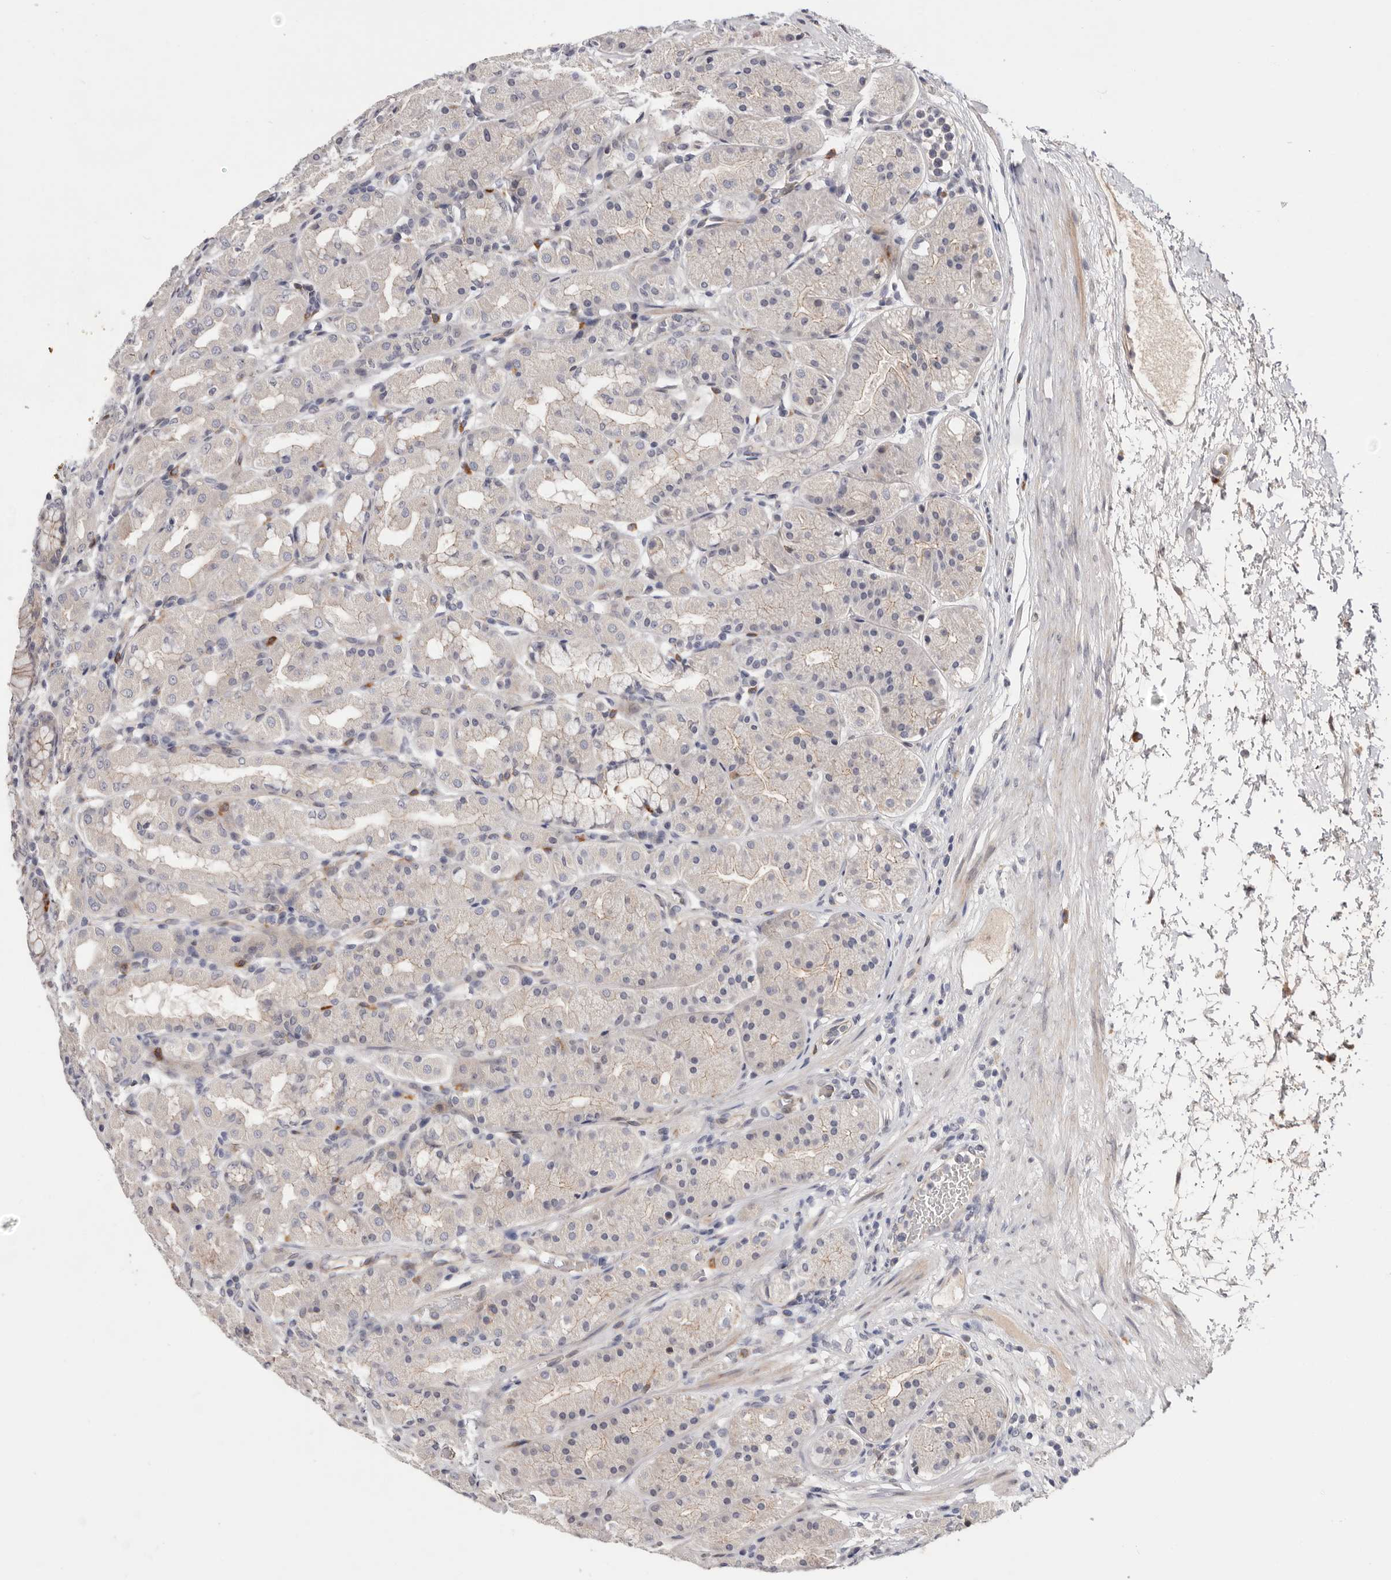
{"staining": {"intensity": "negative", "quantity": "none", "location": "none"}, "tissue": "stomach", "cell_type": "Glandular cells", "image_type": "normal", "snomed": [{"axis": "morphology", "description": "Normal tissue, NOS"}, {"axis": "topography", "description": "Stomach"}, {"axis": "topography", "description": "Stomach, lower"}], "caption": "Glandular cells show no significant protein expression in unremarkable stomach. The staining was performed using DAB (3,3'-diaminobenzidine) to visualize the protein expression in brown, while the nuclei were stained in blue with hematoxylin (Magnification: 20x).", "gene": "USH1C", "patient": {"sex": "female", "age": 56}}